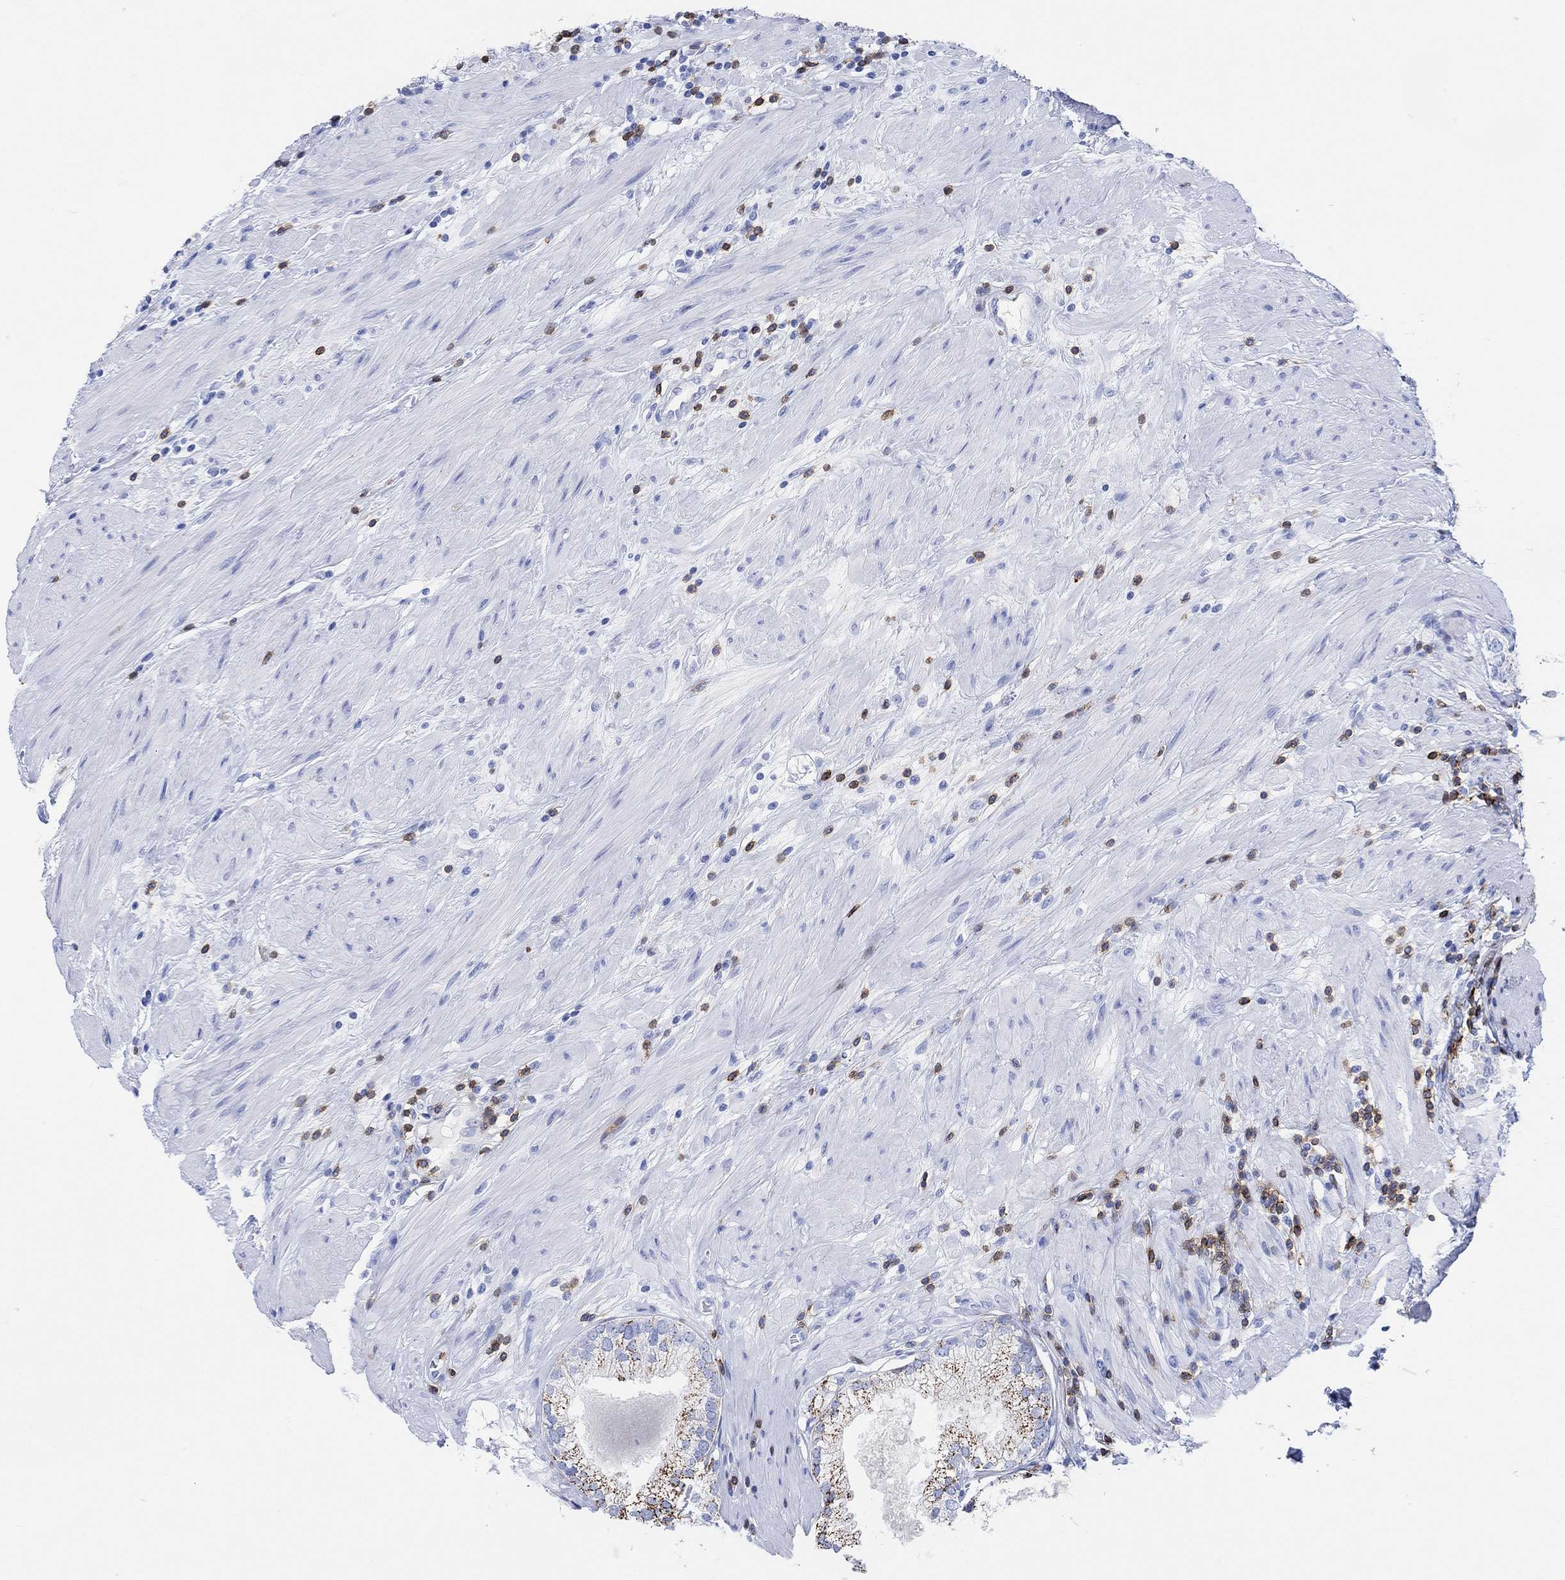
{"staining": {"intensity": "strong", "quantity": ">75%", "location": "cytoplasmic/membranous"}, "tissue": "prostate cancer", "cell_type": "Tumor cells", "image_type": "cancer", "snomed": [{"axis": "morphology", "description": "Adenocarcinoma, High grade"}, {"axis": "topography", "description": "Prostate and seminal vesicle, NOS"}], "caption": "Immunohistochemistry (DAB) staining of high-grade adenocarcinoma (prostate) reveals strong cytoplasmic/membranous protein staining in approximately >75% of tumor cells.", "gene": "GPR65", "patient": {"sex": "male", "age": 62}}